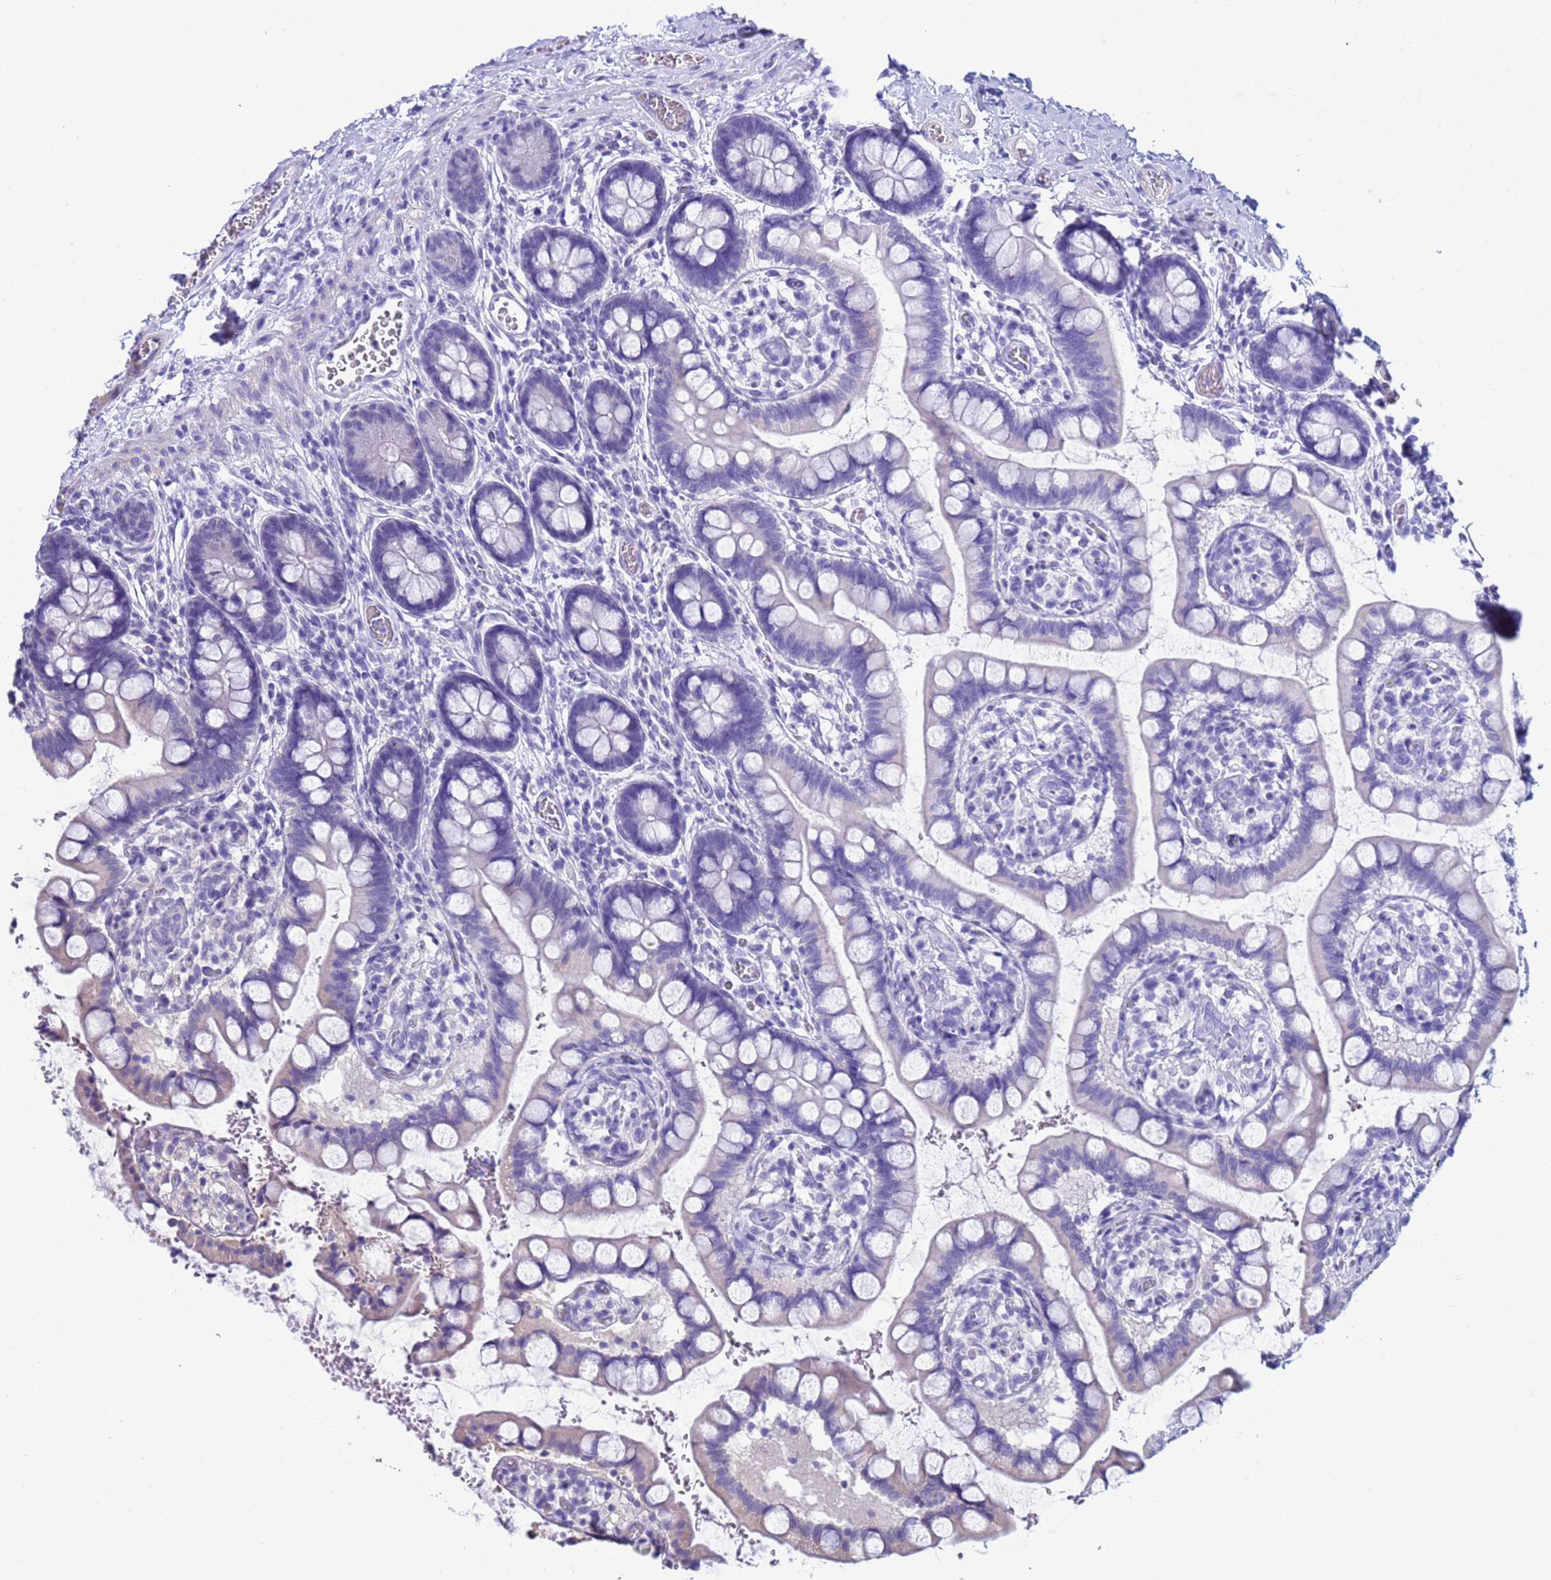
{"staining": {"intensity": "weak", "quantity": "<25%", "location": "cytoplasmic/membranous"}, "tissue": "small intestine", "cell_type": "Glandular cells", "image_type": "normal", "snomed": [{"axis": "morphology", "description": "Normal tissue, NOS"}, {"axis": "topography", "description": "Small intestine"}], "caption": "The micrograph demonstrates no staining of glandular cells in benign small intestine. The staining is performed using DAB (3,3'-diaminobenzidine) brown chromogen with nuclei counter-stained in using hematoxylin.", "gene": "CLHC1", "patient": {"sex": "male", "age": 52}}